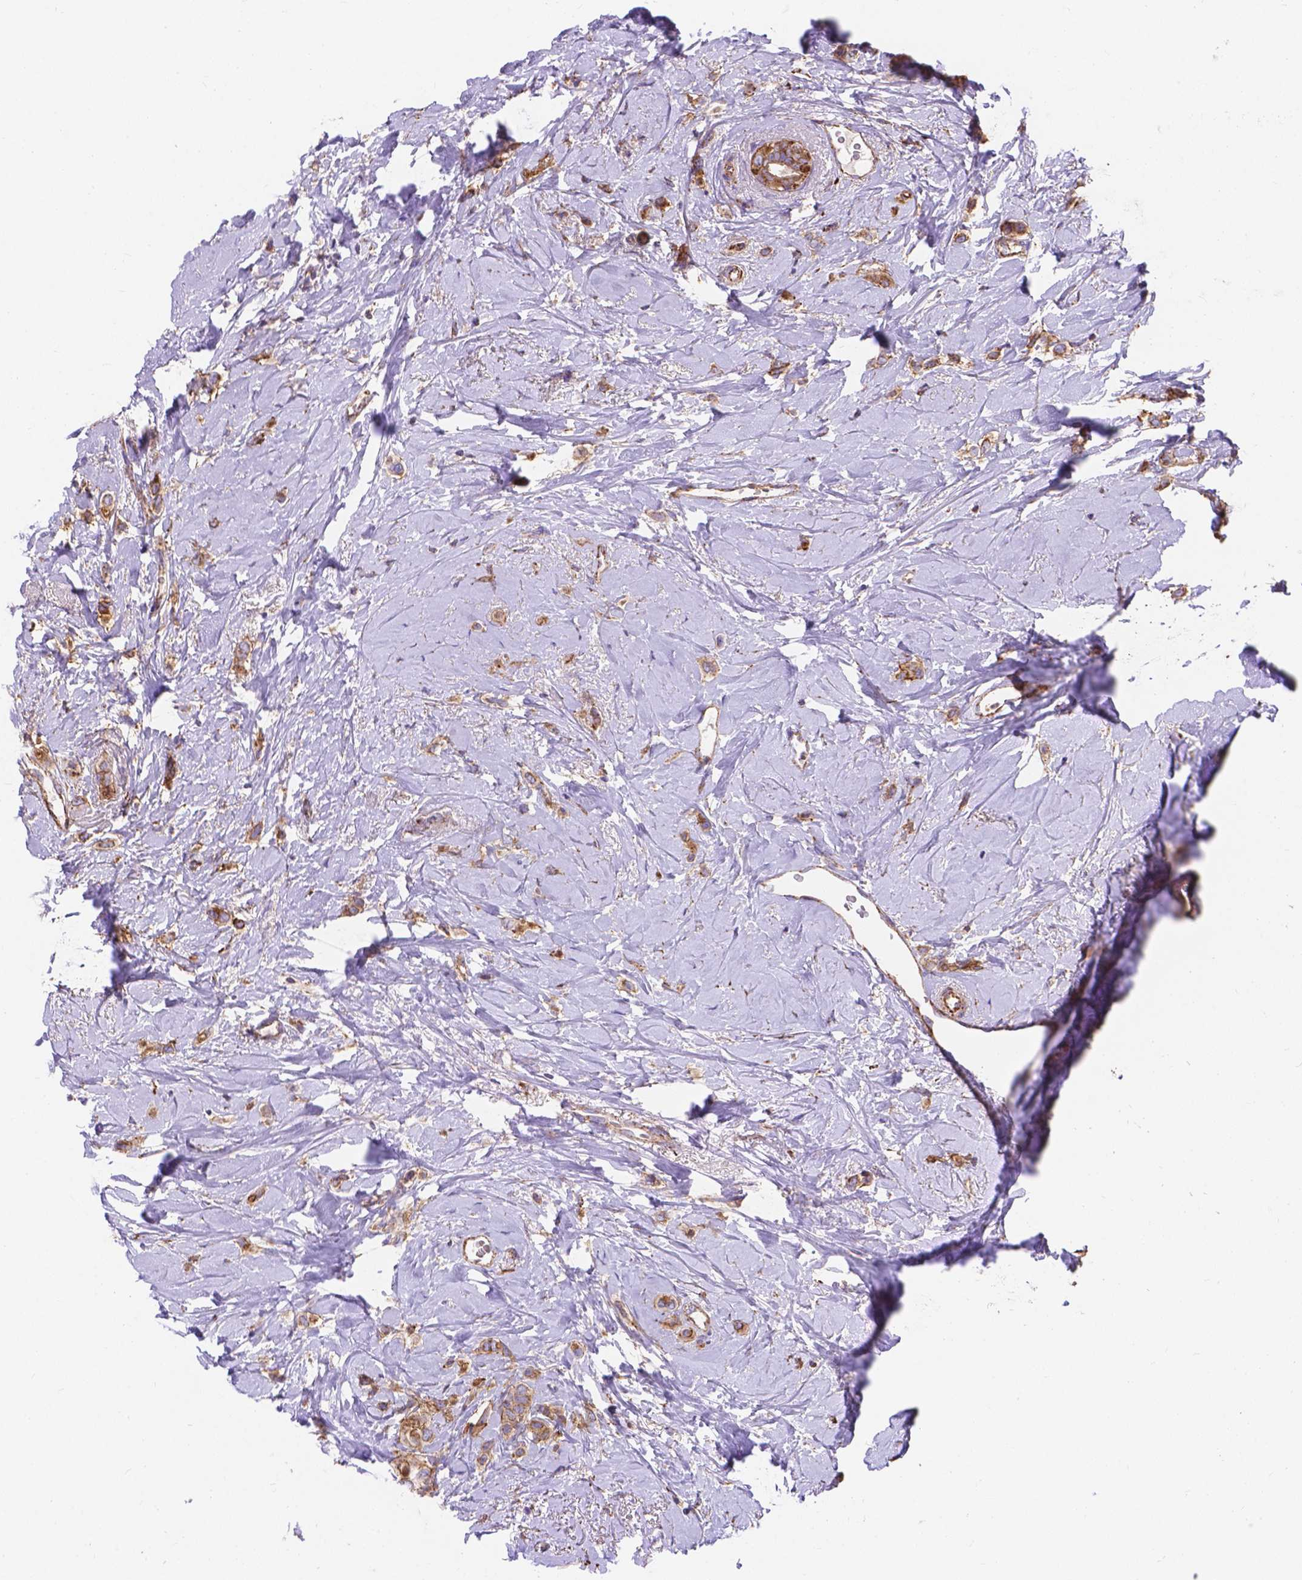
{"staining": {"intensity": "moderate", "quantity": ">75%", "location": "cytoplasmic/membranous"}, "tissue": "breast cancer", "cell_type": "Tumor cells", "image_type": "cancer", "snomed": [{"axis": "morphology", "description": "Lobular carcinoma"}, {"axis": "topography", "description": "Breast"}], "caption": "The image reveals immunohistochemical staining of breast cancer (lobular carcinoma). There is moderate cytoplasmic/membranous positivity is seen in about >75% of tumor cells. (DAB (3,3'-diaminobenzidine) = brown stain, brightfield microscopy at high magnification).", "gene": "AK3", "patient": {"sex": "female", "age": 66}}